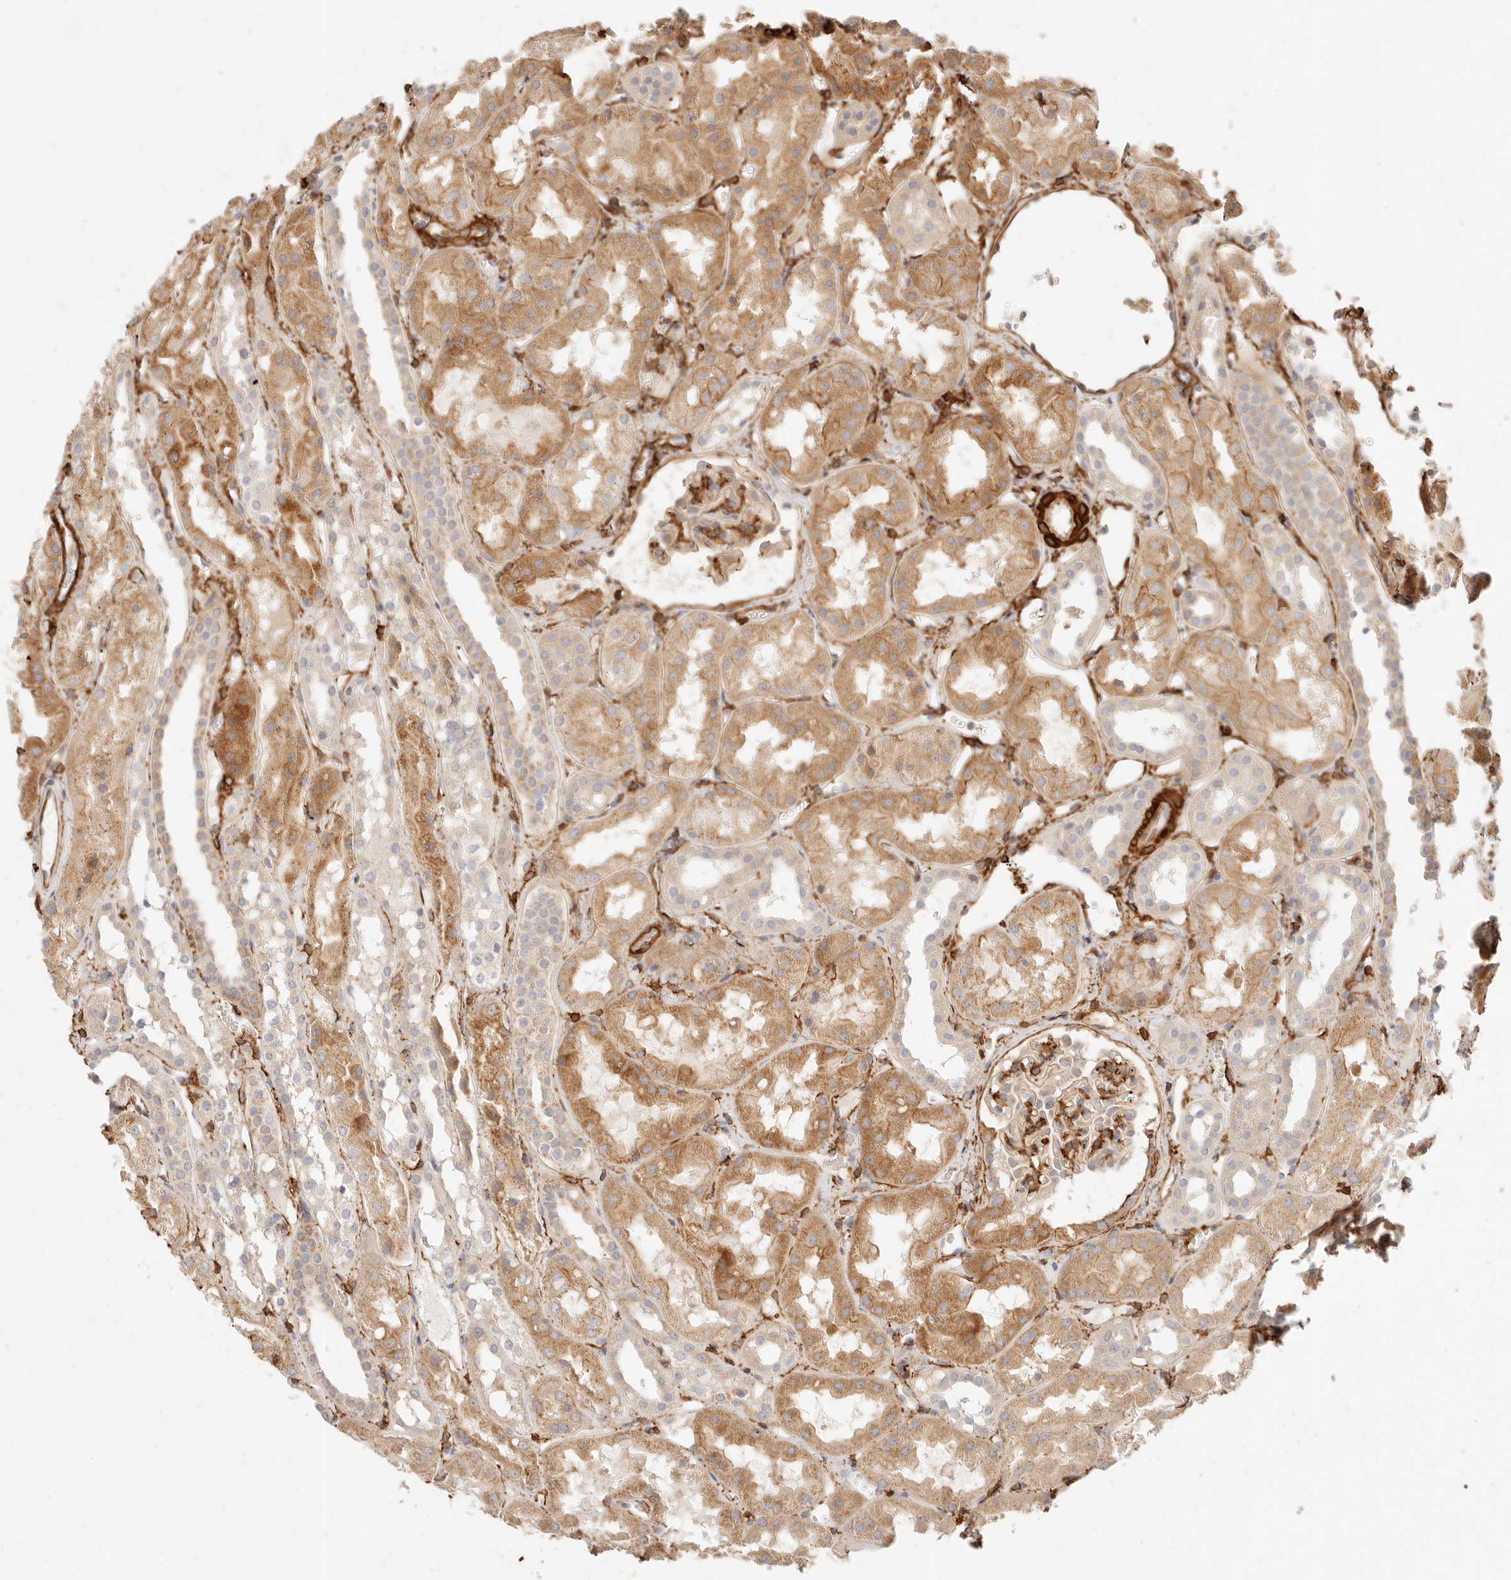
{"staining": {"intensity": "weak", "quantity": "25%-75%", "location": "cytoplasmic/membranous"}, "tissue": "kidney", "cell_type": "Cells in glomeruli", "image_type": "normal", "snomed": [{"axis": "morphology", "description": "Normal tissue, NOS"}, {"axis": "topography", "description": "Kidney"}], "caption": "IHC of benign kidney displays low levels of weak cytoplasmic/membranous expression in about 25%-75% of cells in glomeruli.", "gene": "TMTC2", "patient": {"sex": "male", "age": 16}}